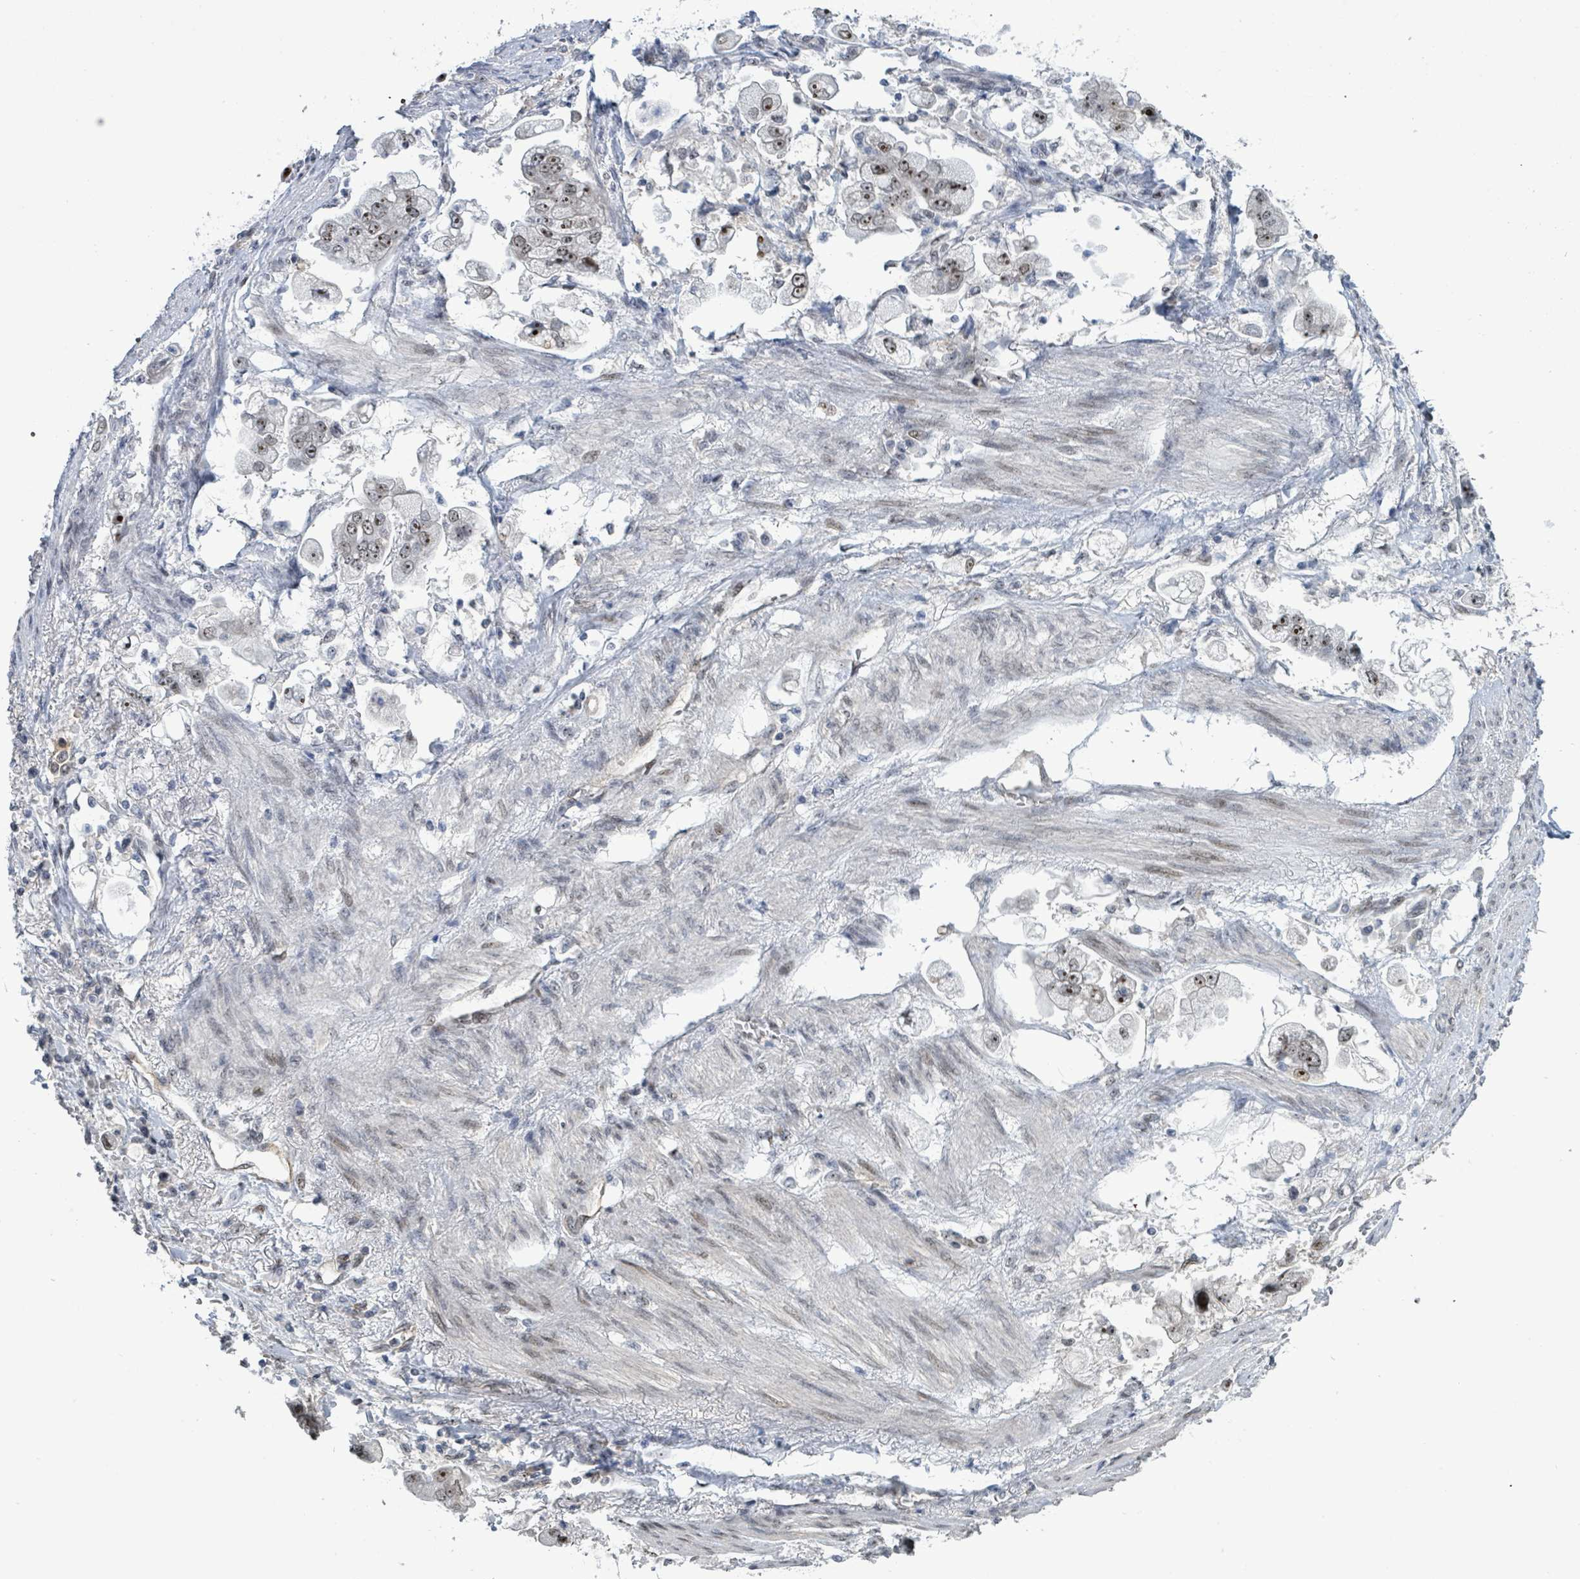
{"staining": {"intensity": "moderate", "quantity": ">75%", "location": "nuclear"}, "tissue": "stomach cancer", "cell_type": "Tumor cells", "image_type": "cancer", "snomed": [{"axis": "morphology", "description": "Adenocarcinoma, NOS"}, {"axis": "topography", "description": "Stomach"}], "caption": "Immunohistochemical staining of adenocarcinoma (stomach) exhibits medium levels of moderate nuclear protein positivity in approximately >75% of tumor cells.", "gene": "RRN3", "patient": {"sex": "male", "age": 62}}